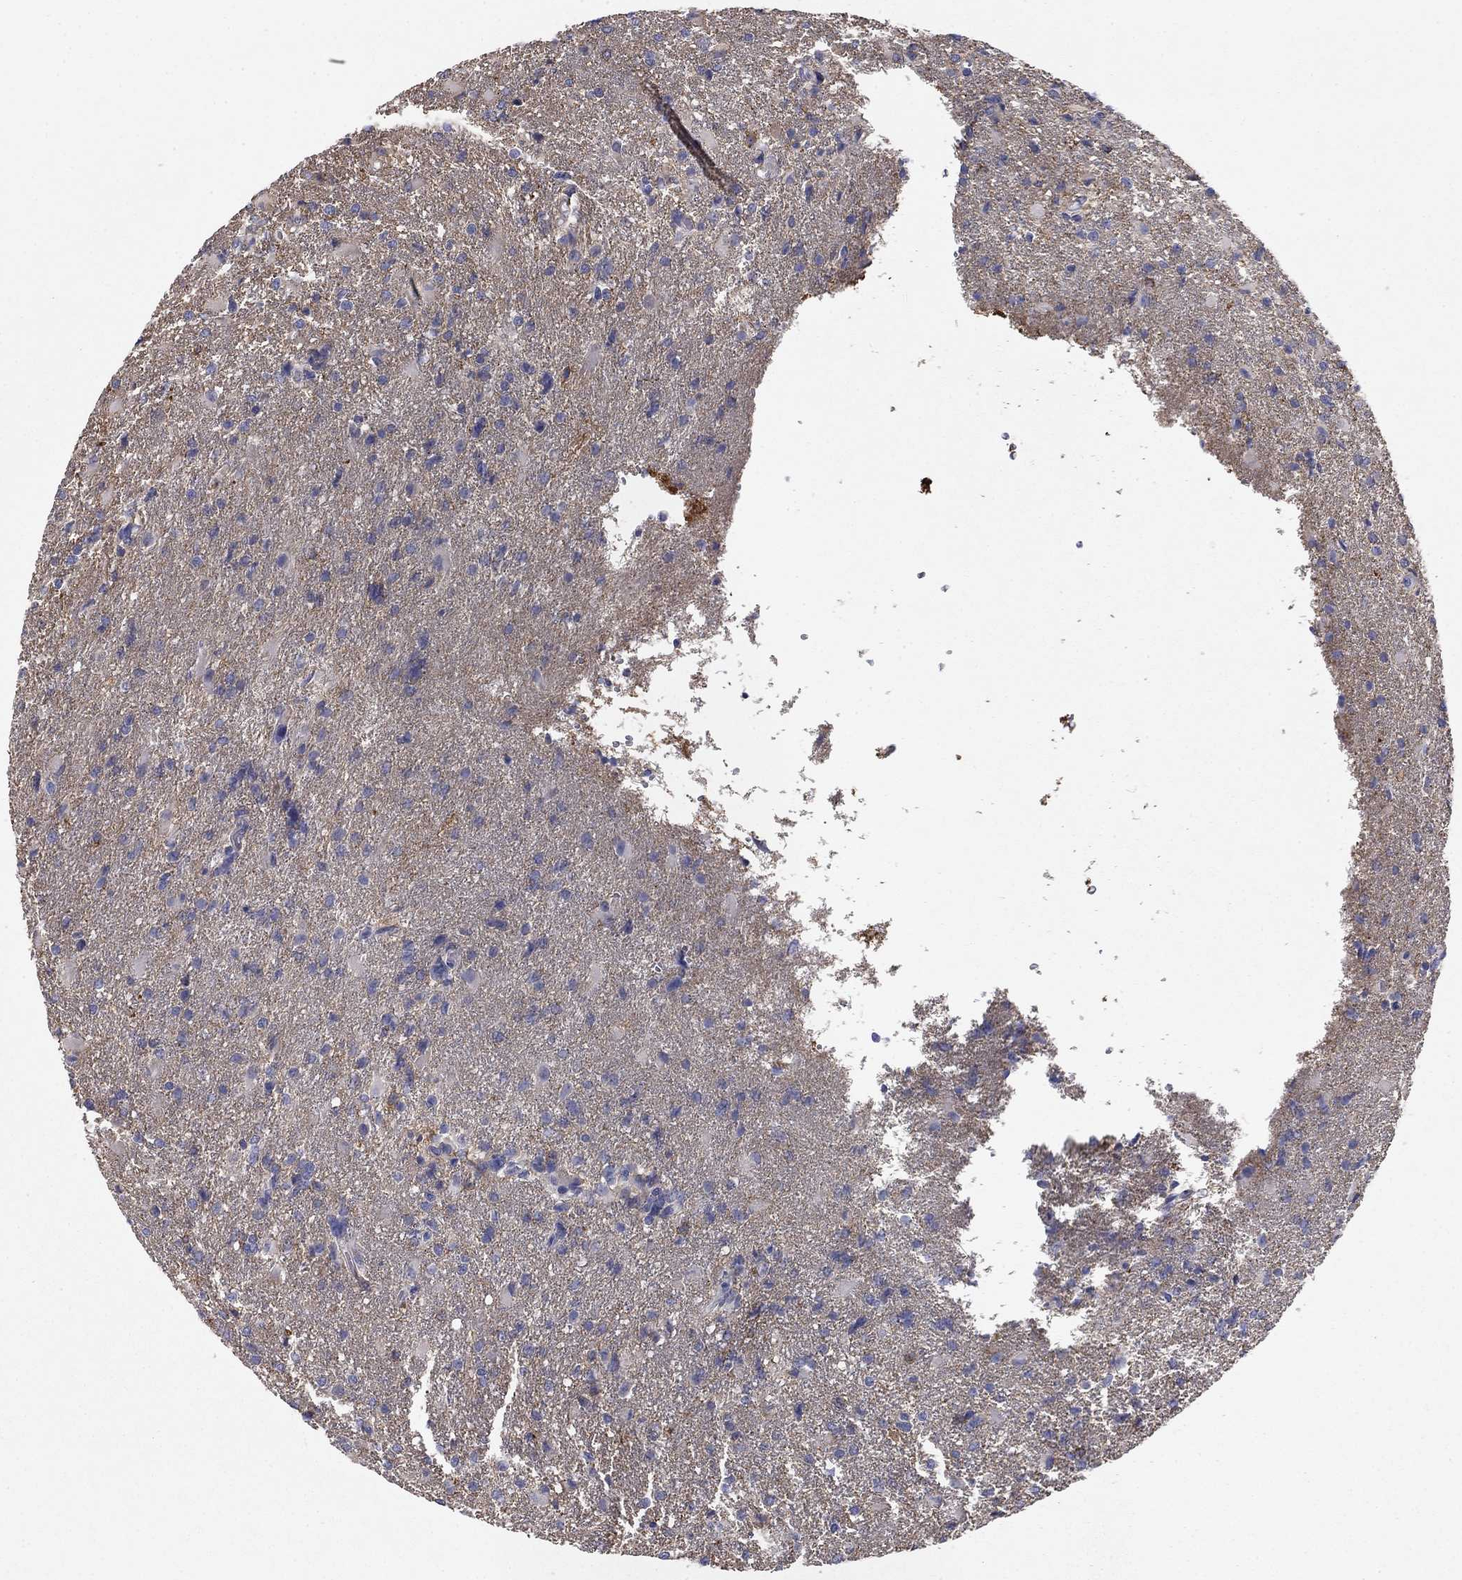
{"staining": {"intensity": "moderate", "quantity": "<25%", "location": "cytoplasmic/membranous"}, "tissue": "glioma", "cell_type": "Tumor cells", "image_type": "cancer", "snomed": [{"axis": "morphology", "description": "Glioma, malignant, High grade"}, {"axis": "topography", "description": "Brain"}], "caption": "Immunohistochemistry micrograph of neoplastic tissue: human glioma stained using immunohistochemistry demonstrates low levels of moderate protein expression localized specifically in the cytoplasmic/membranous of tumor cells, appearing as a cytoplasmic/membranous brown color.", "gene": "SEPTIN3", "patient": {"sex": "male", "age": 68}}